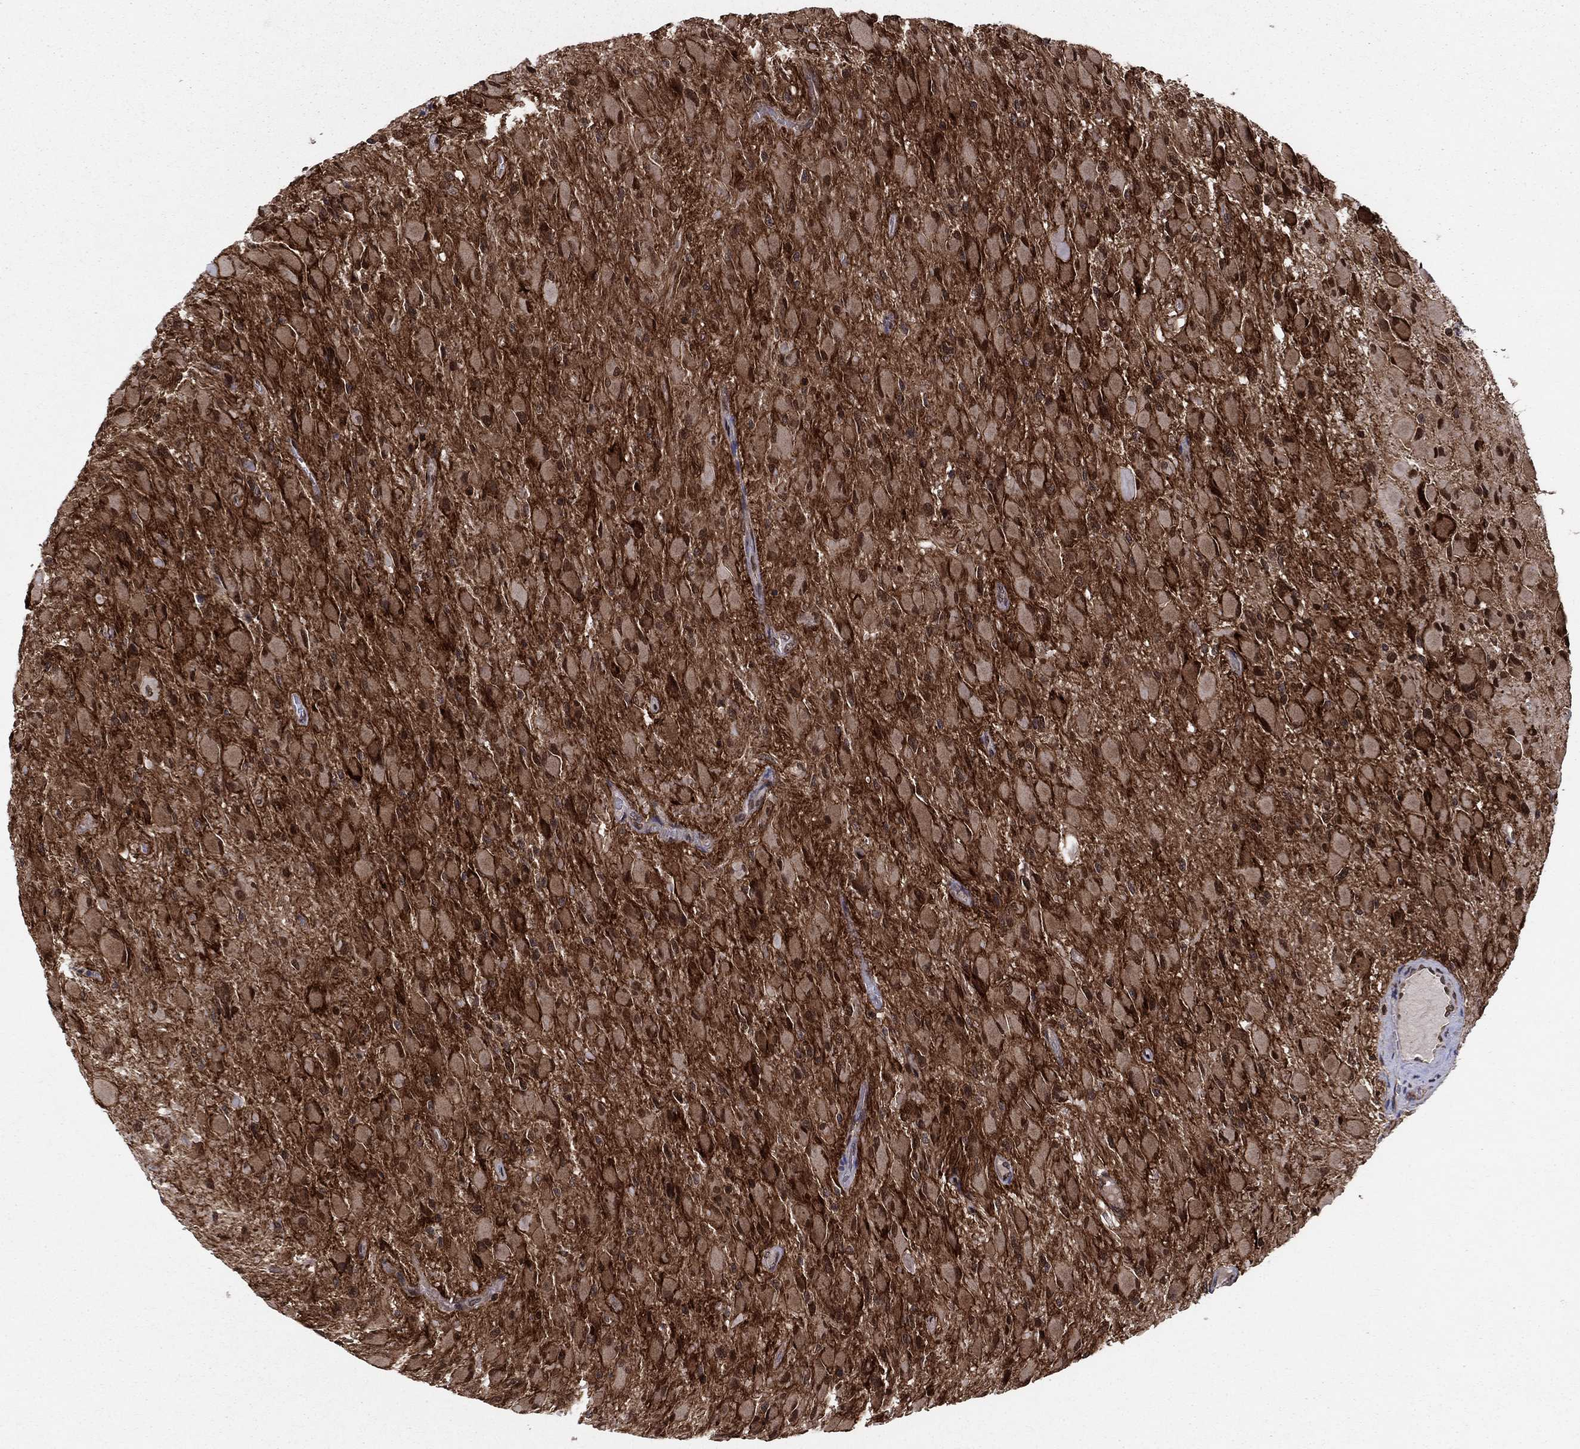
{"staining": {"intensity": "strong", "quantity": ">75%", "location": "cytoplasmic/membranous,nuclear"}, "tissue": "glioma", "cell_type": "Tumor cells", "image_type": "cancer", "snomed": [{"axis": "morphology", "description": "Glioma, malignant, High grade"}, {"axis": "topography", "description": "Cerebral cortex"}], "caption": "Malignant glioma (high-grade) tissue exhibits strong cytoplasmic/membranous and nuclear staining in approximately >75% of tumor cells, visualized by immunohistochemistry. The staining was performed using DAB, with brown indicating positive protein expression. Nuclei are stained blue with hematoxylin.", "gene": "SSX2IP", "patient": {"sex": "female", "age": 36}}